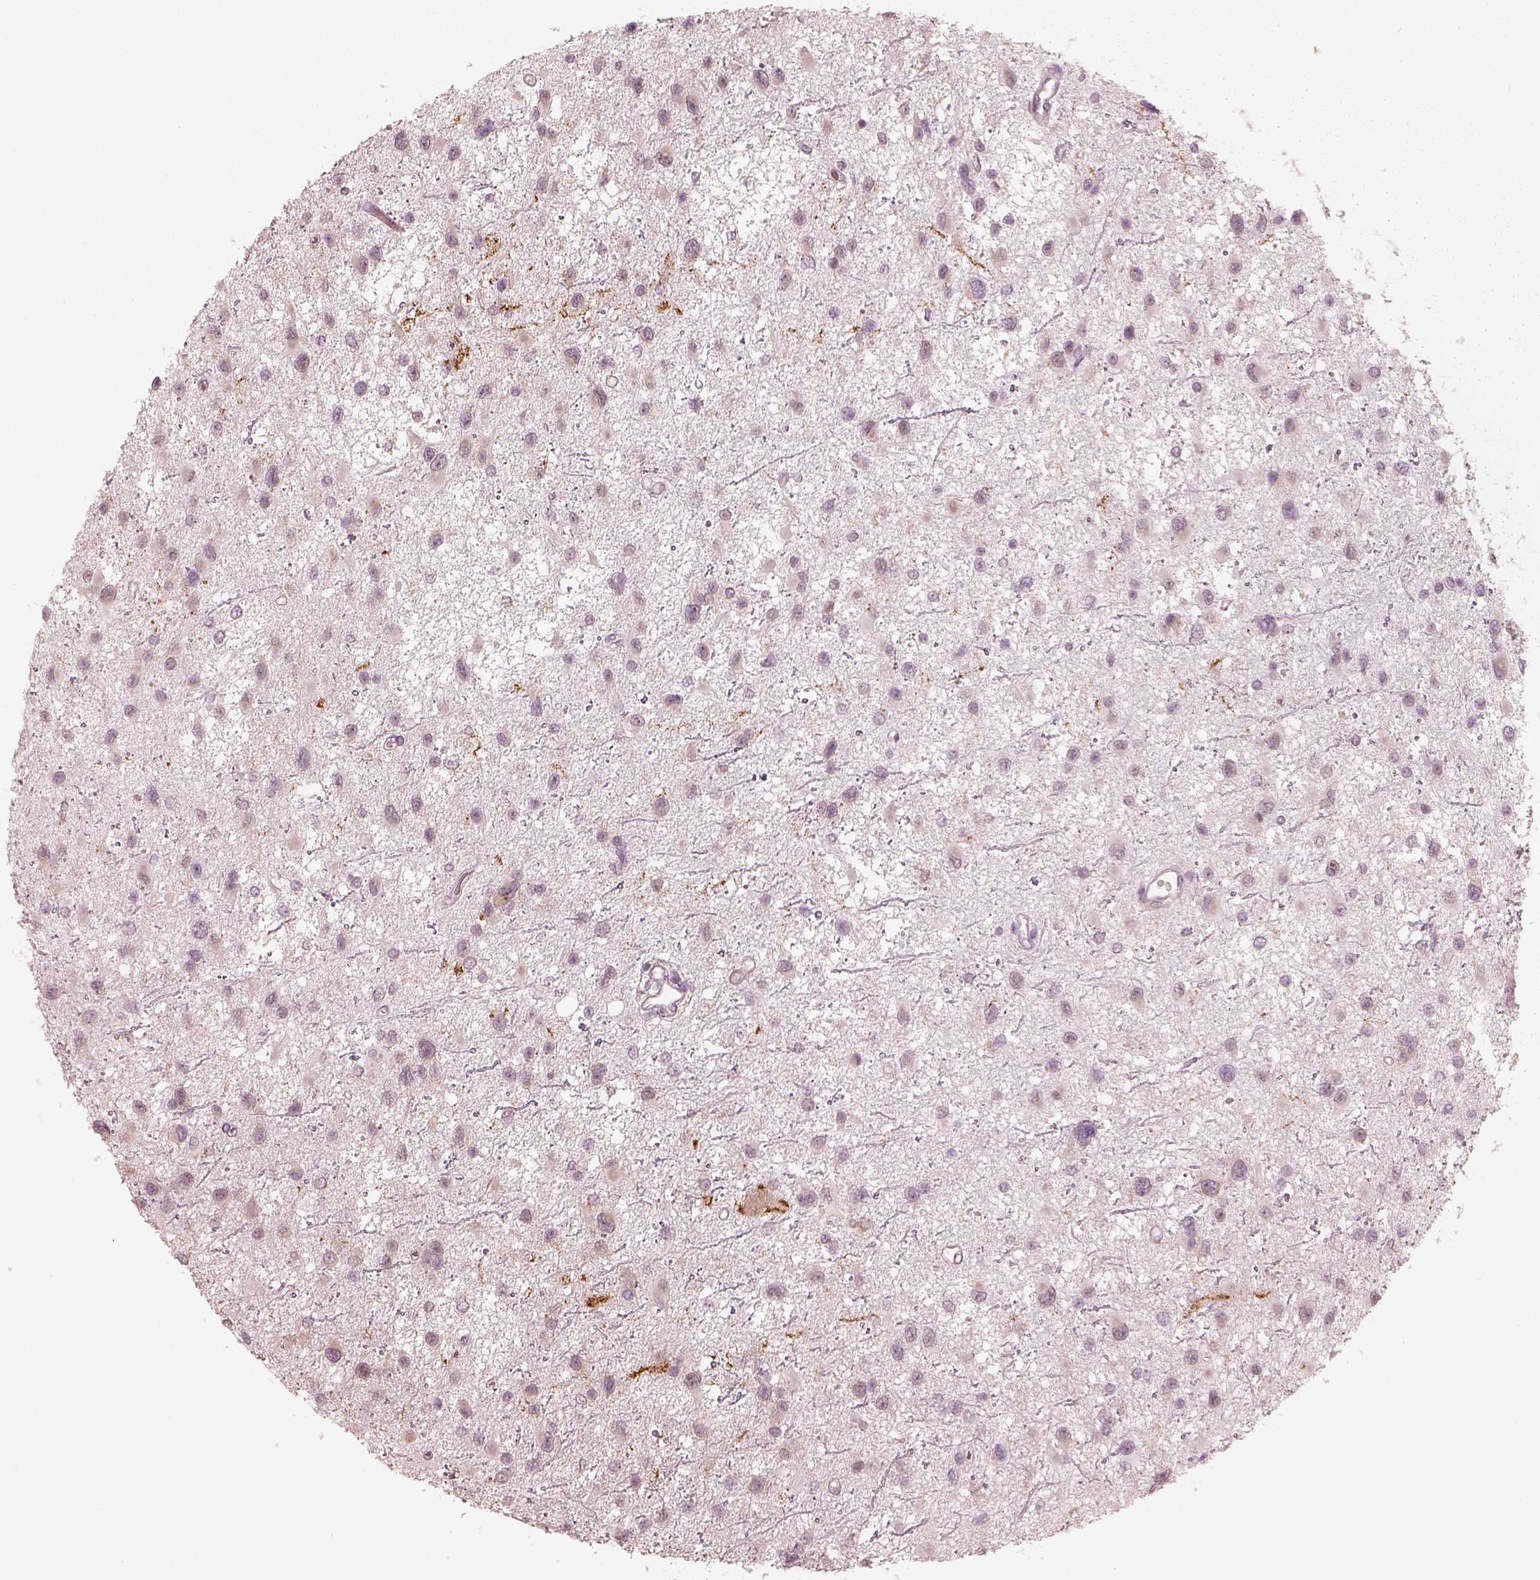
{"staining": {"intensity": "negative", "quantity": "none", "location": "none"}, "tissue": "glioma", "cell_type": "Tumor cells", "image_type": "cancer", "snomed": [{"axis": "morphology", "description": "Glioma, malignant, Low grade"}, {"axis": "topography", "description": "Brain"}], "caption": "Glioma was stained to show a protein in brown. There is no significant positivity in tumor cells. Brightfield microscopy of IHC stained with DAB (3,3'-diaminobenzidine) (brown) and hematoxylin (blue), captured at high magnification.", "gene": "RAB3C", "patient": {"sex": "female", "age": 32}}